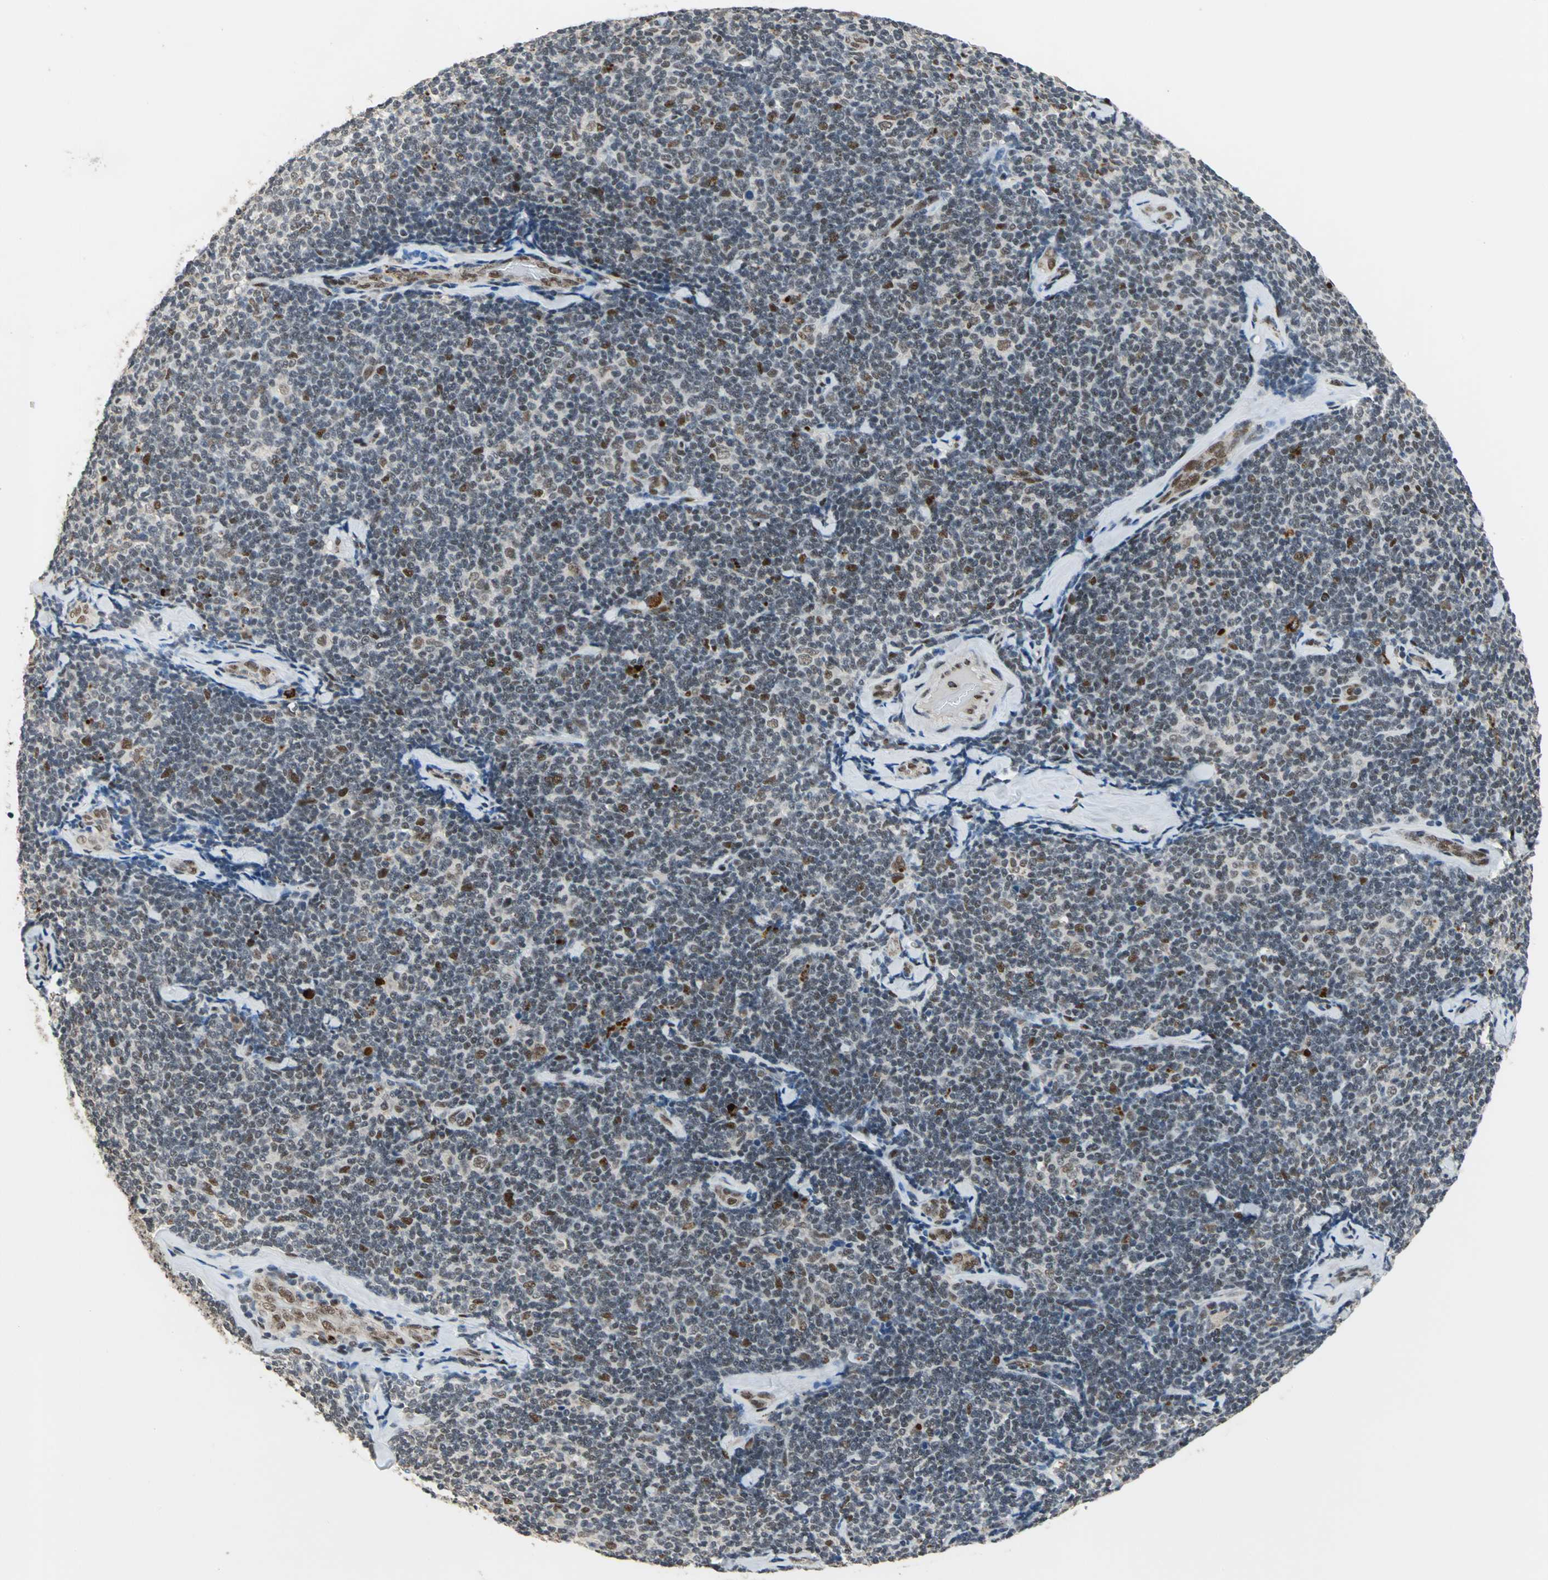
{"staining": {"intensity": "moderate", "quantity": "<25%", "location": "nuclear"}, "tissue": "lymphoma", "cell_type": "Tumor cells", "image_type": "cancer", "snomed": [{"axis": "morphology", "description": "Malignant lymphoma, non-Hodgkin's type, Low grade"}, {"axis": "topography", "description": "Lymph node"}], "caption": "Brown immunohistochemical staining in malignant lymphoma, non-Hodgkin's type (low-grade) shows moderate nuclear staining in about <25% of tumor cells.", "gene": "ELF2", "patient": {"sex": "female", "age": 56}}